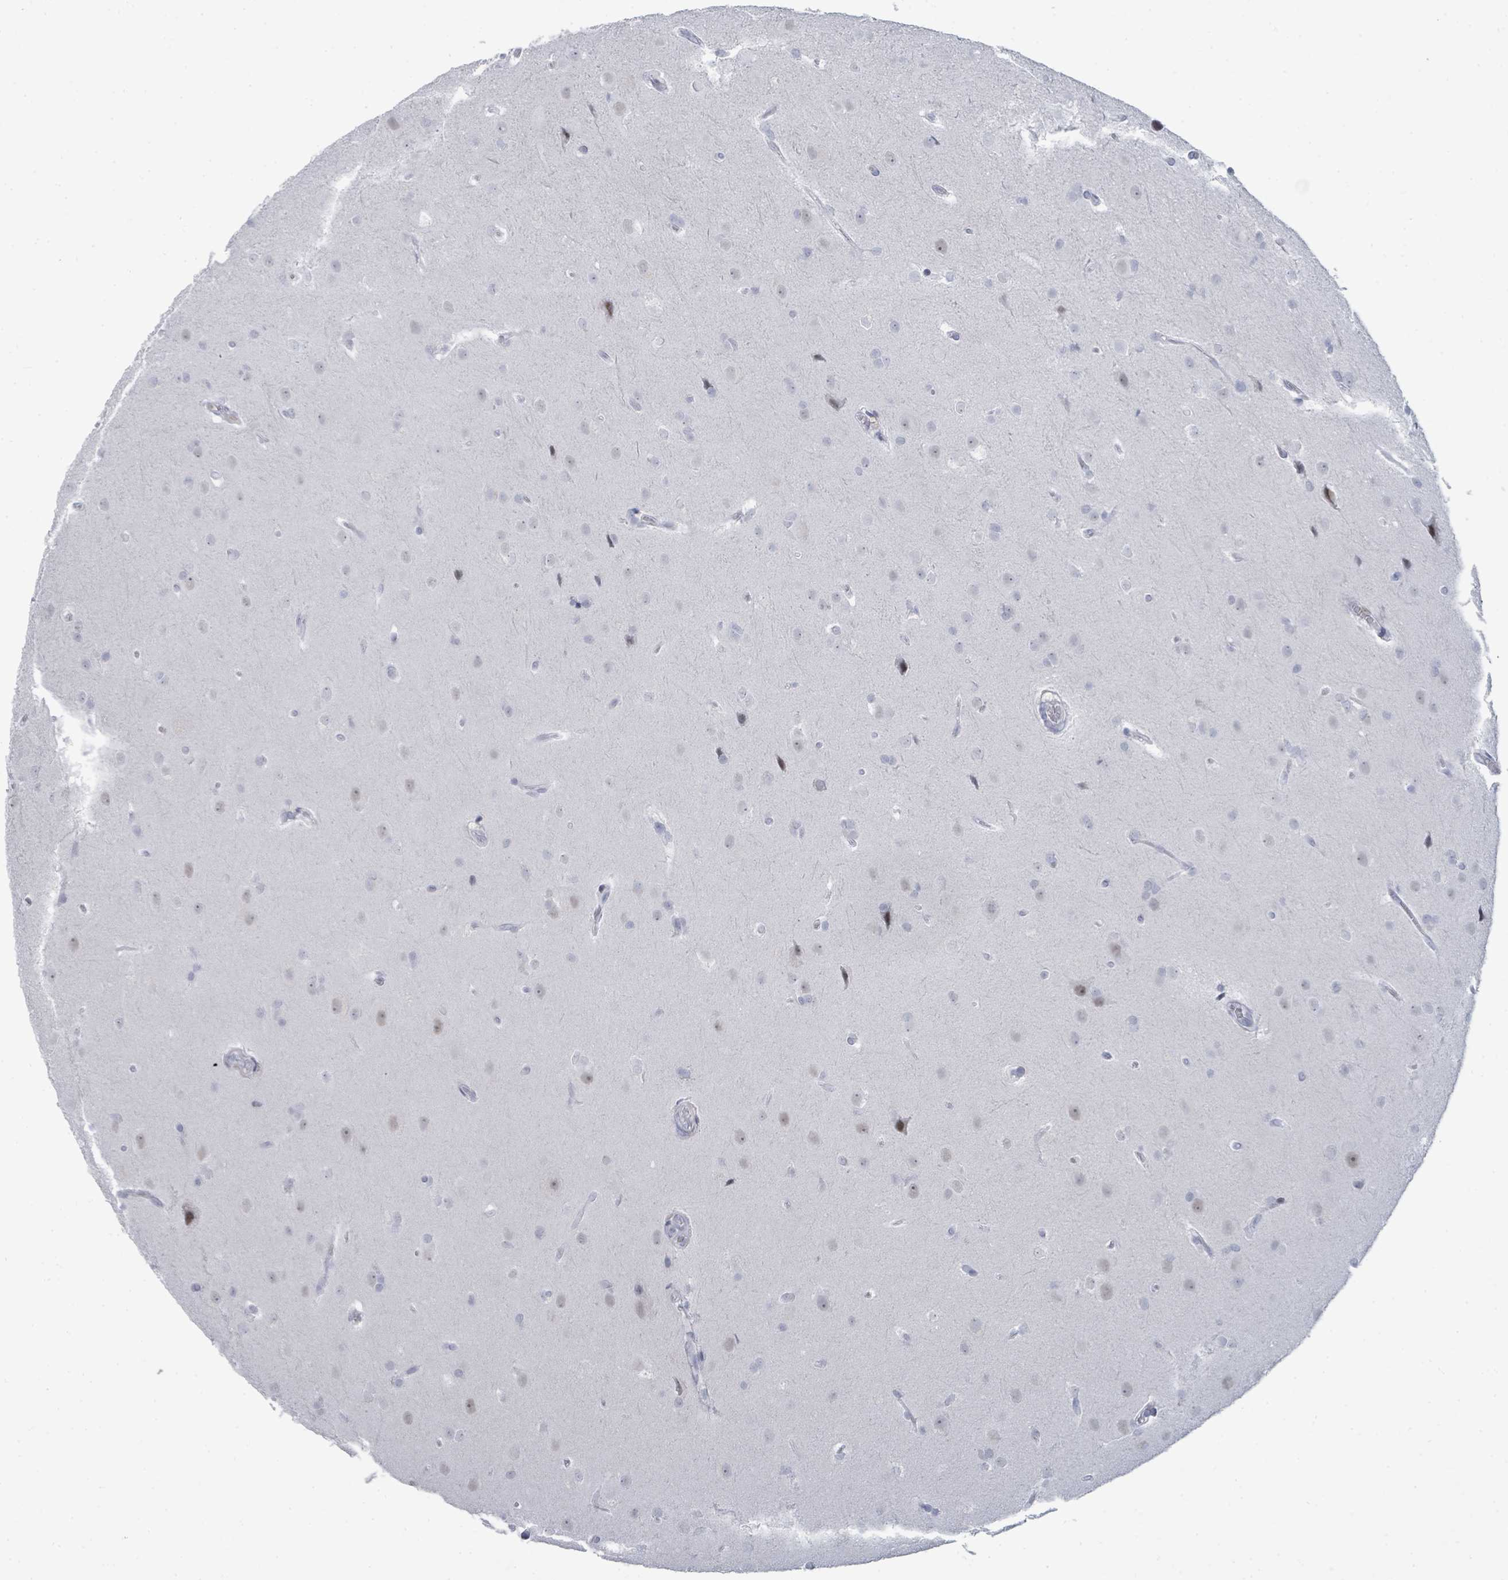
{"staining": {"intensity": "weak", "quantity": "<25%", "location": "nuclear"}, "tissue": "glioma", "cell_type": "Tumor cells", "image_type": "cancer", "snomed": [{"axis": "morphology", "description": "Glioma, malignant, Low grade"}, {"axis": "topography", "description": "Brain"}], "caption": "DAB immunohistochemical staining of human glioma displays no significant expression in tumor cells. (Brightfield microscopy of DAB immunohistochemistry (IHC) at high magnification).", "gene": "CT45A5", "patient": {"sex": "female", "age": 32}}